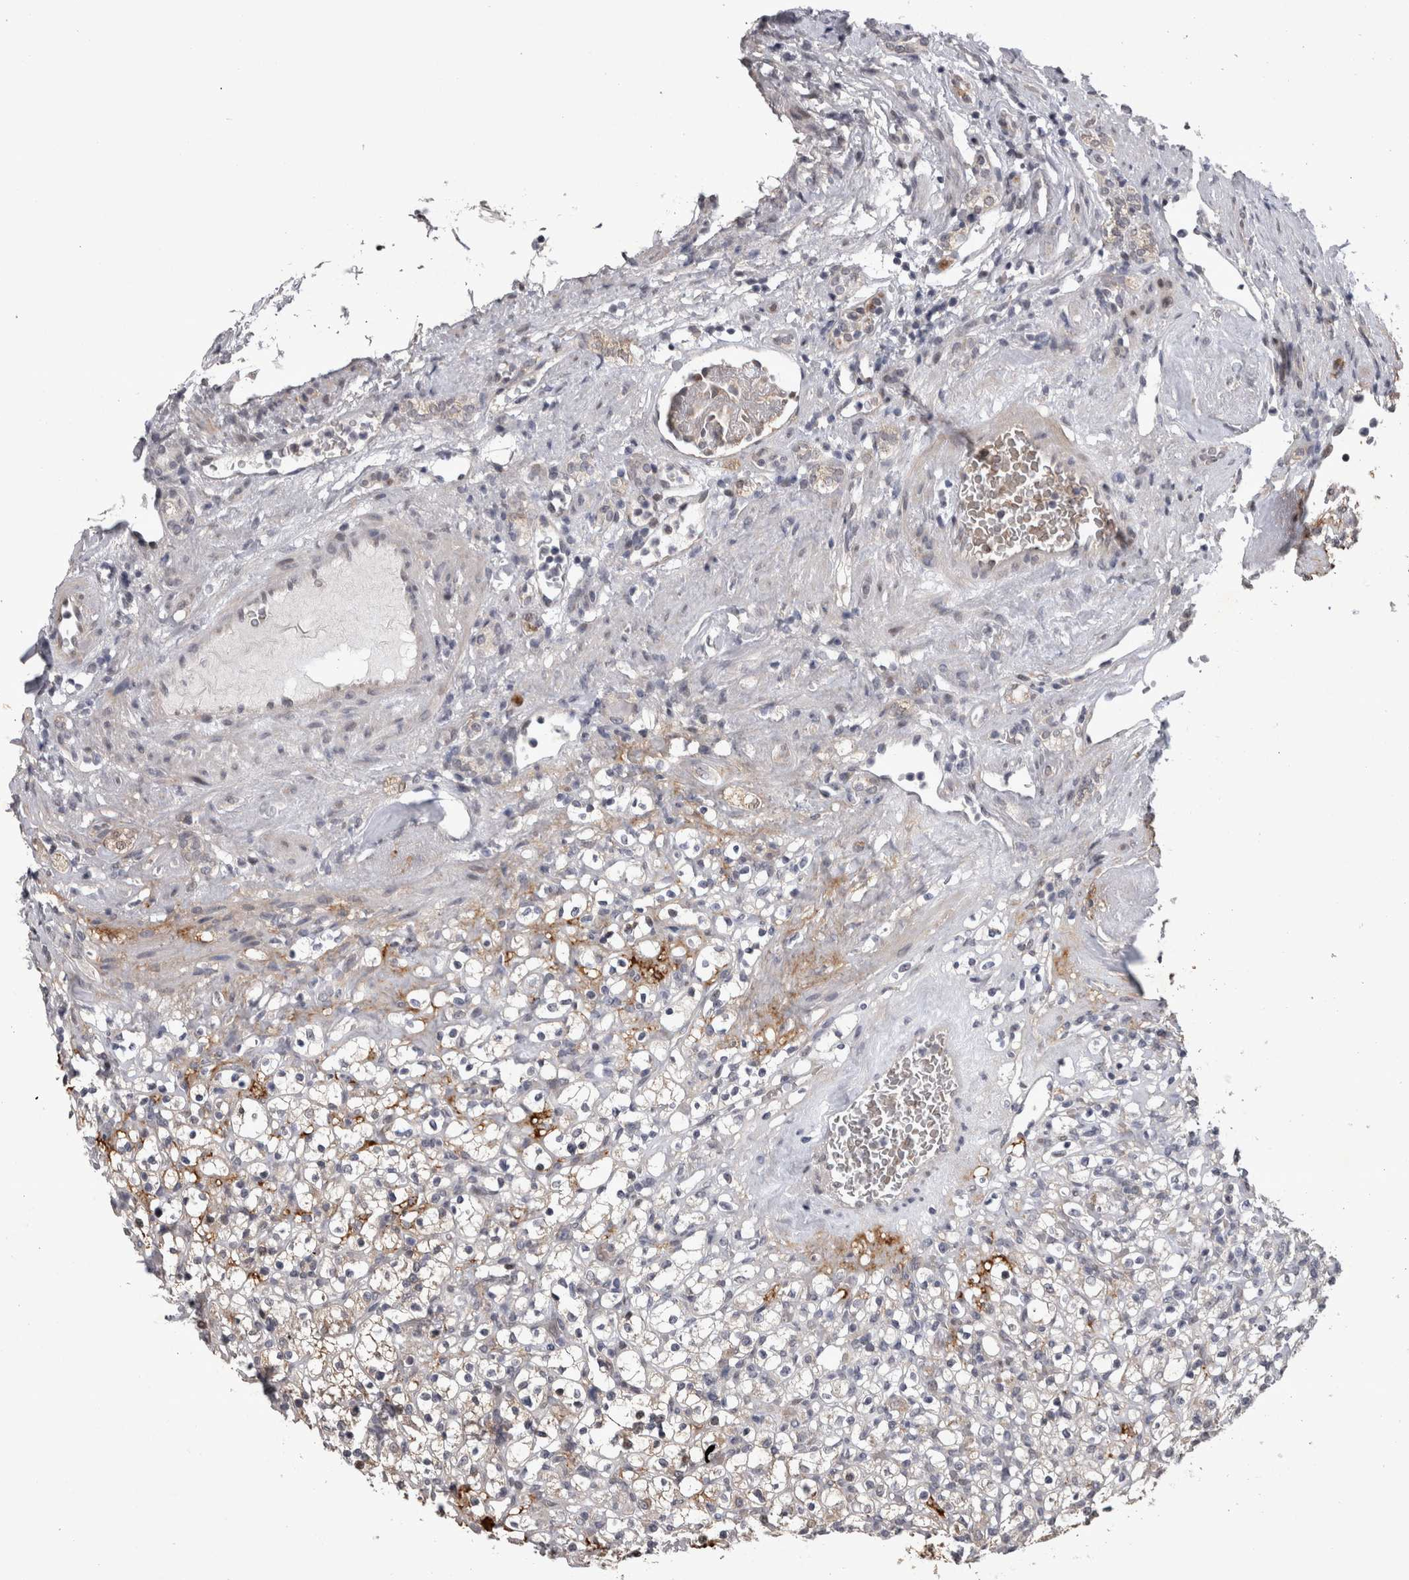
{"staining": {"intensity": "weak", "quantity": "<25%", "location": "cytoplasmic/membranous"}, "tissue": "renal cancer", "cell_type": "Tumor cells", "image_type": "cancer", "snomed": [{"axis": "morphology", "description": "Normal tissue, NOS"}, {"axis": "morphology", "description": "Adenocarcinoma, NOS"}, {"axis": "topography", "description": "Kidney"}], "caption": "Protein analysis of renal adenocarcinoma reveals no significant expression in tumor cells.", "gene": "IFI44", "patient": {"sex": "female", "age": 72}}